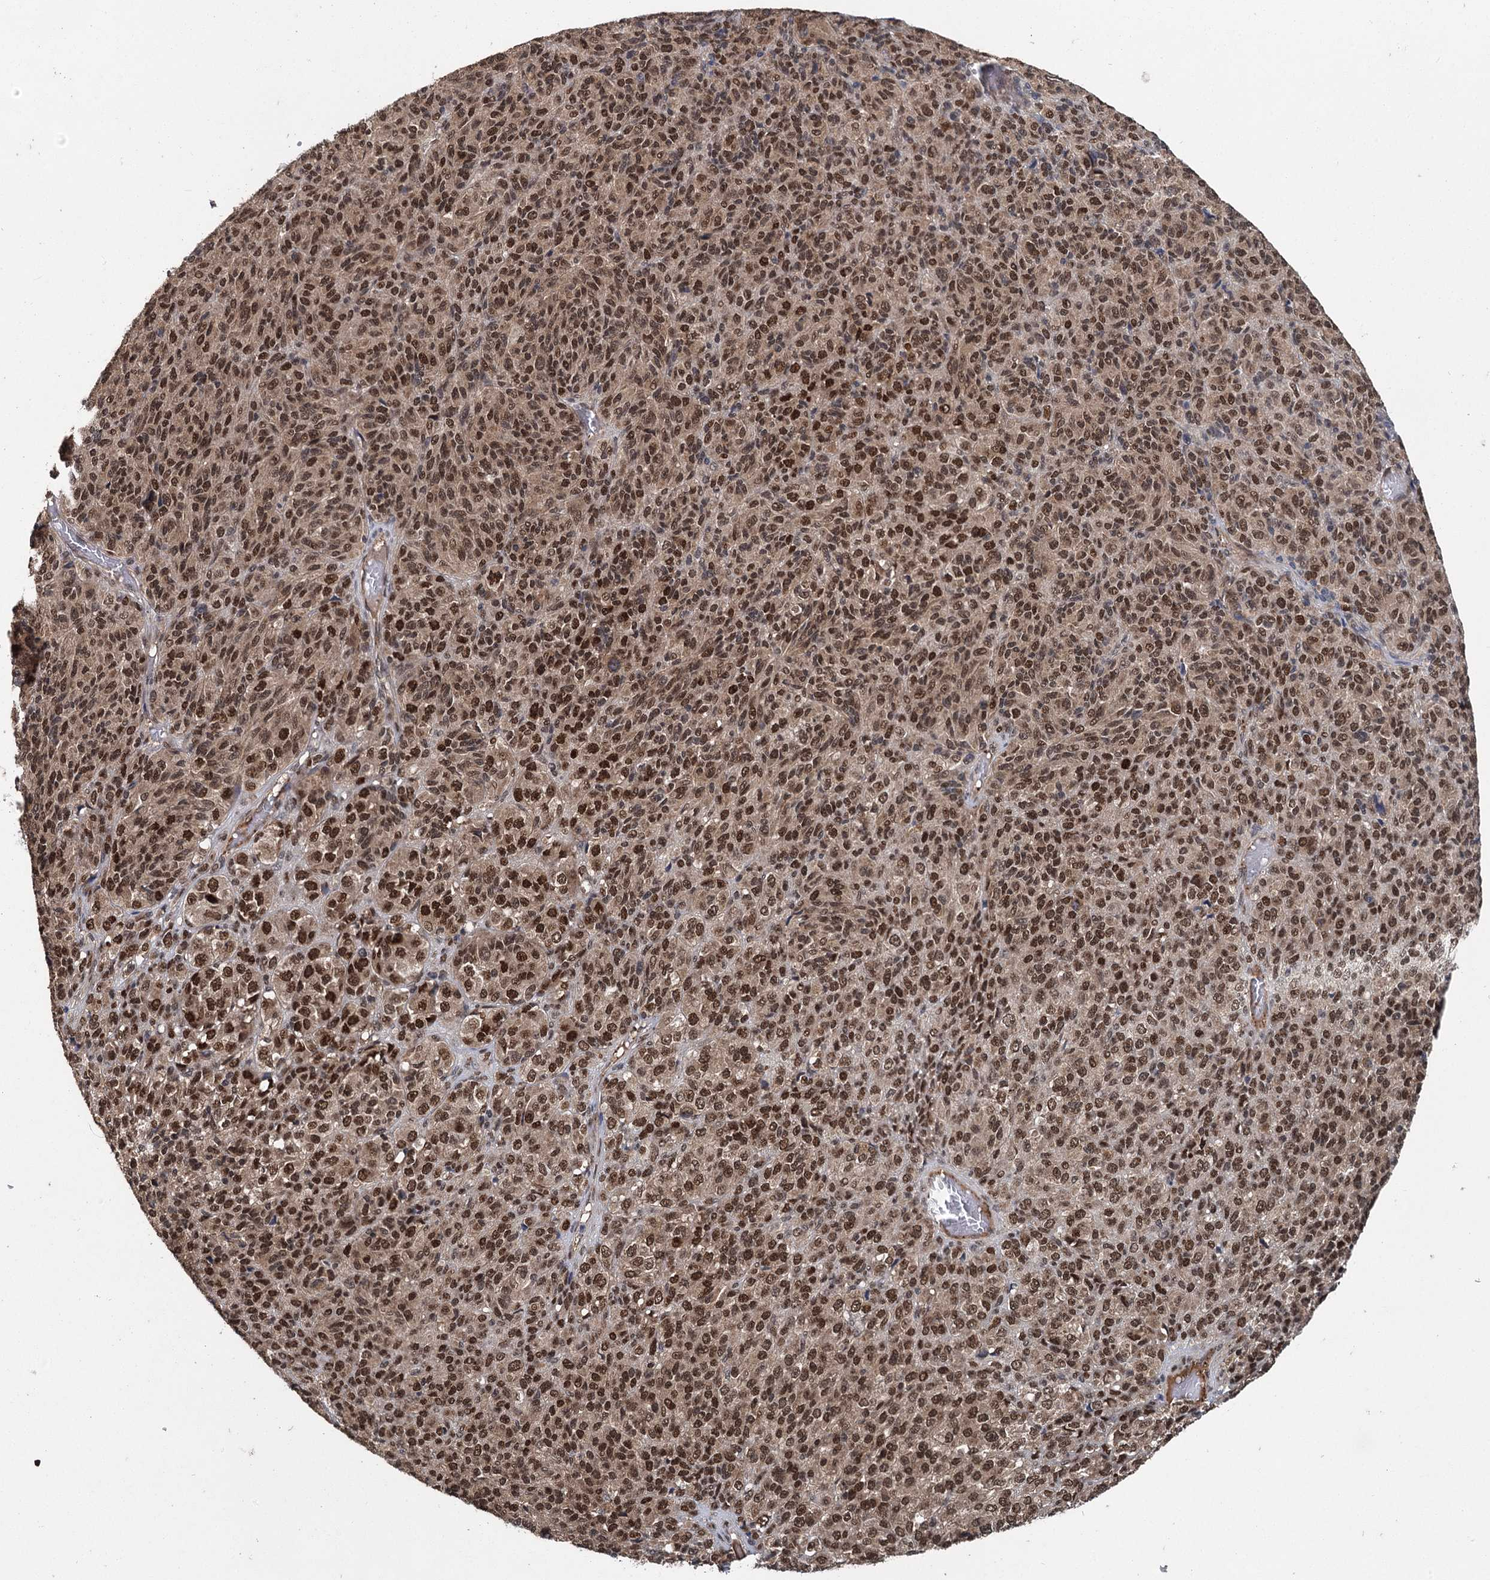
{"staining": {"intensity": "strong", "quantity": ">75%", "location": "nuclear"}, "tissue": "melanoma", "cell_type": "Tumor cells", "image_type": "cancer", "snomed": [{"axis": "morphology", "description": "Malignant melanoma, Metastatic site"}, {"axis": "topography", "description": "Brain"}], "caption": "An image of human malignant melanoma (metastatic site) stained for a protein exhibits strong nuclear brown staining in tumor cells.", "gene": "MYG1", "patient": {"sex": "female", "age": 56}}